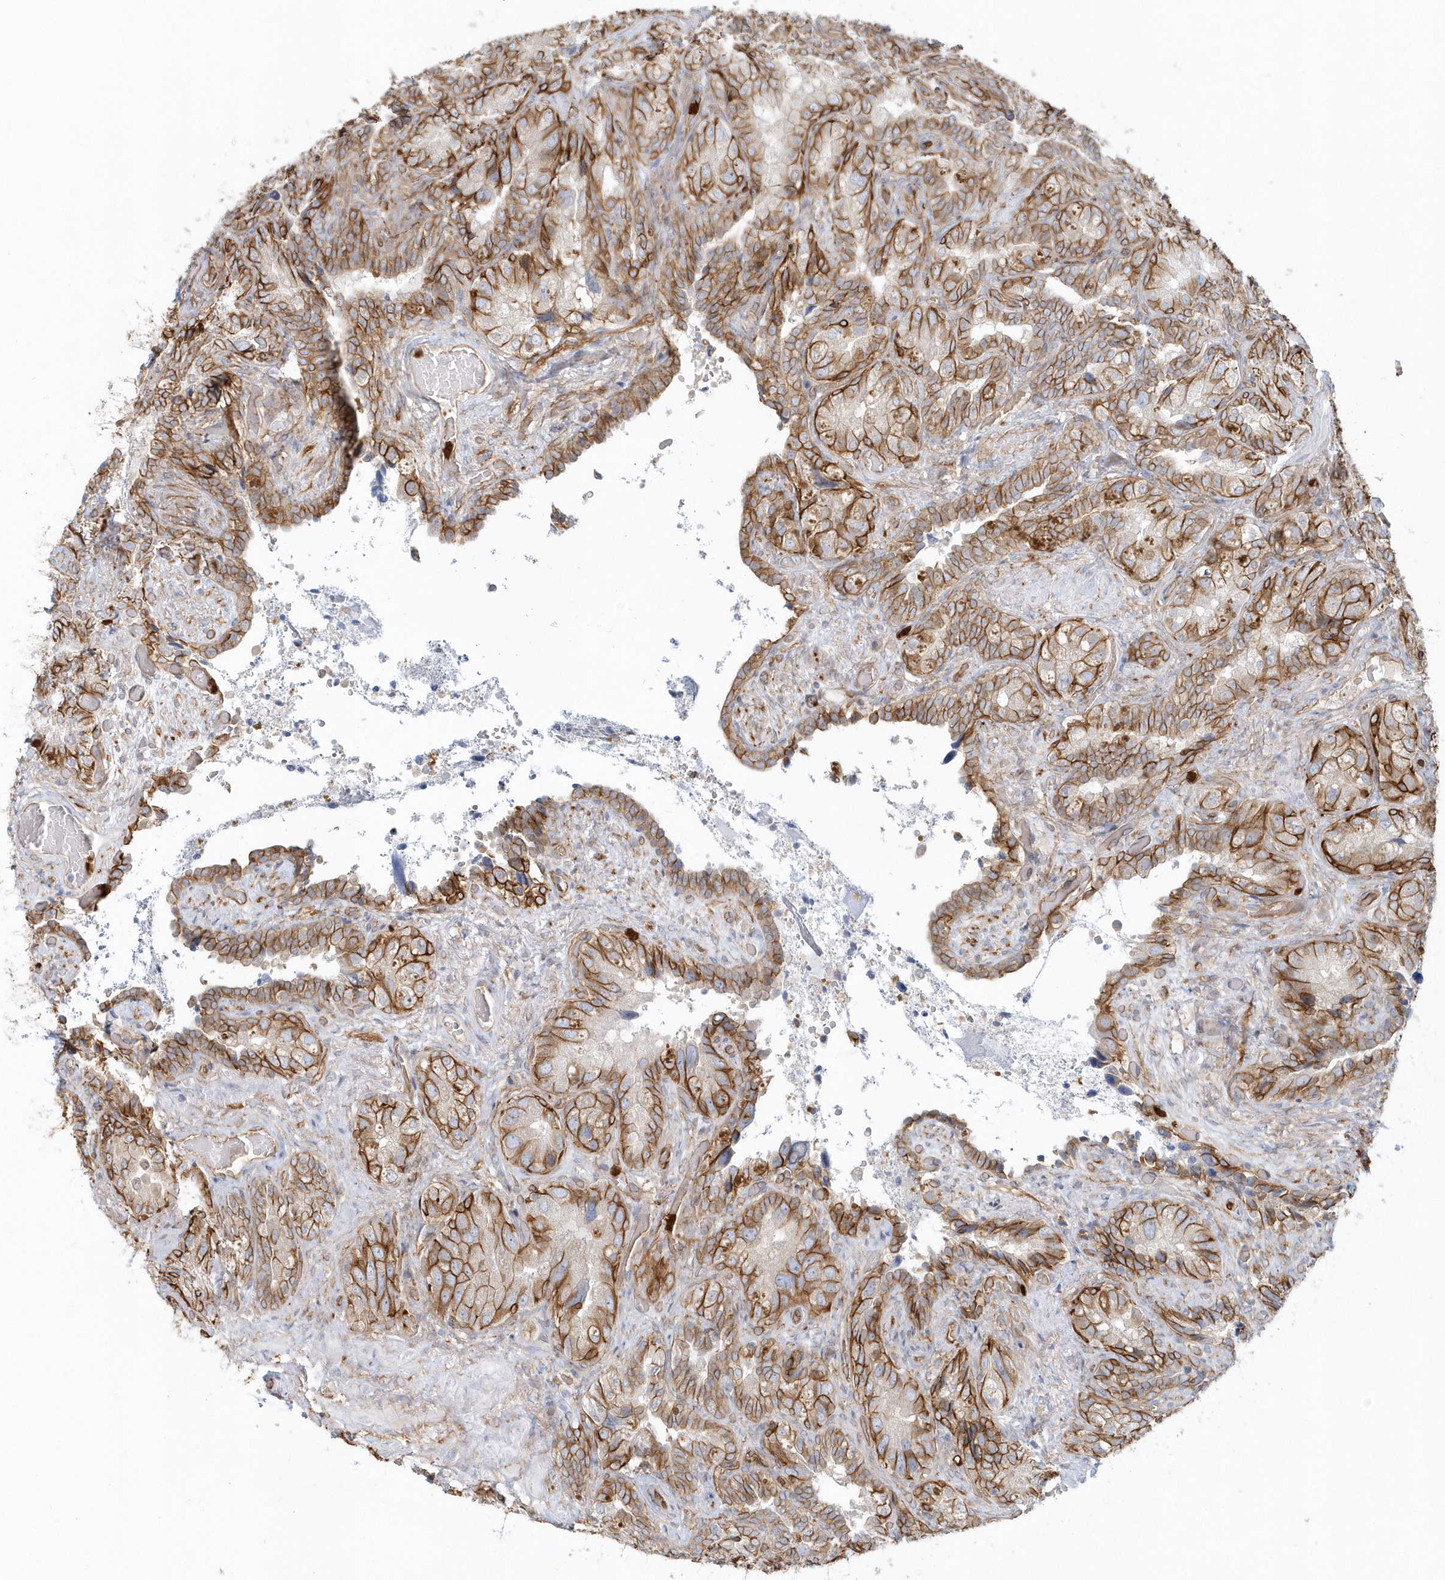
{"staining": {"intensity": "moderate", "quantity": ">75%", "location": "cytoplasmic/membranous"}, "tissue": "seminal vesicle", "cell_type": "Glandular cells", "image_type": "normal", "snomed": [{"axis": "morphology", "description": "Normal tissue, NOS"}, {"axis": "topography", "description": "Seminal veicle"}, {"axis": "topography", "description": "Peripheral nerve tissue"}], "caption": "Immunohistochemical staining of benign human seminal vesicle demonstrates >75% levels of moderate cytoplasmic/membranous protein expression in approximately >75% of glandular cells.", "gene": "DNAH1", "patient": {"sex": "male", "age": 67}}